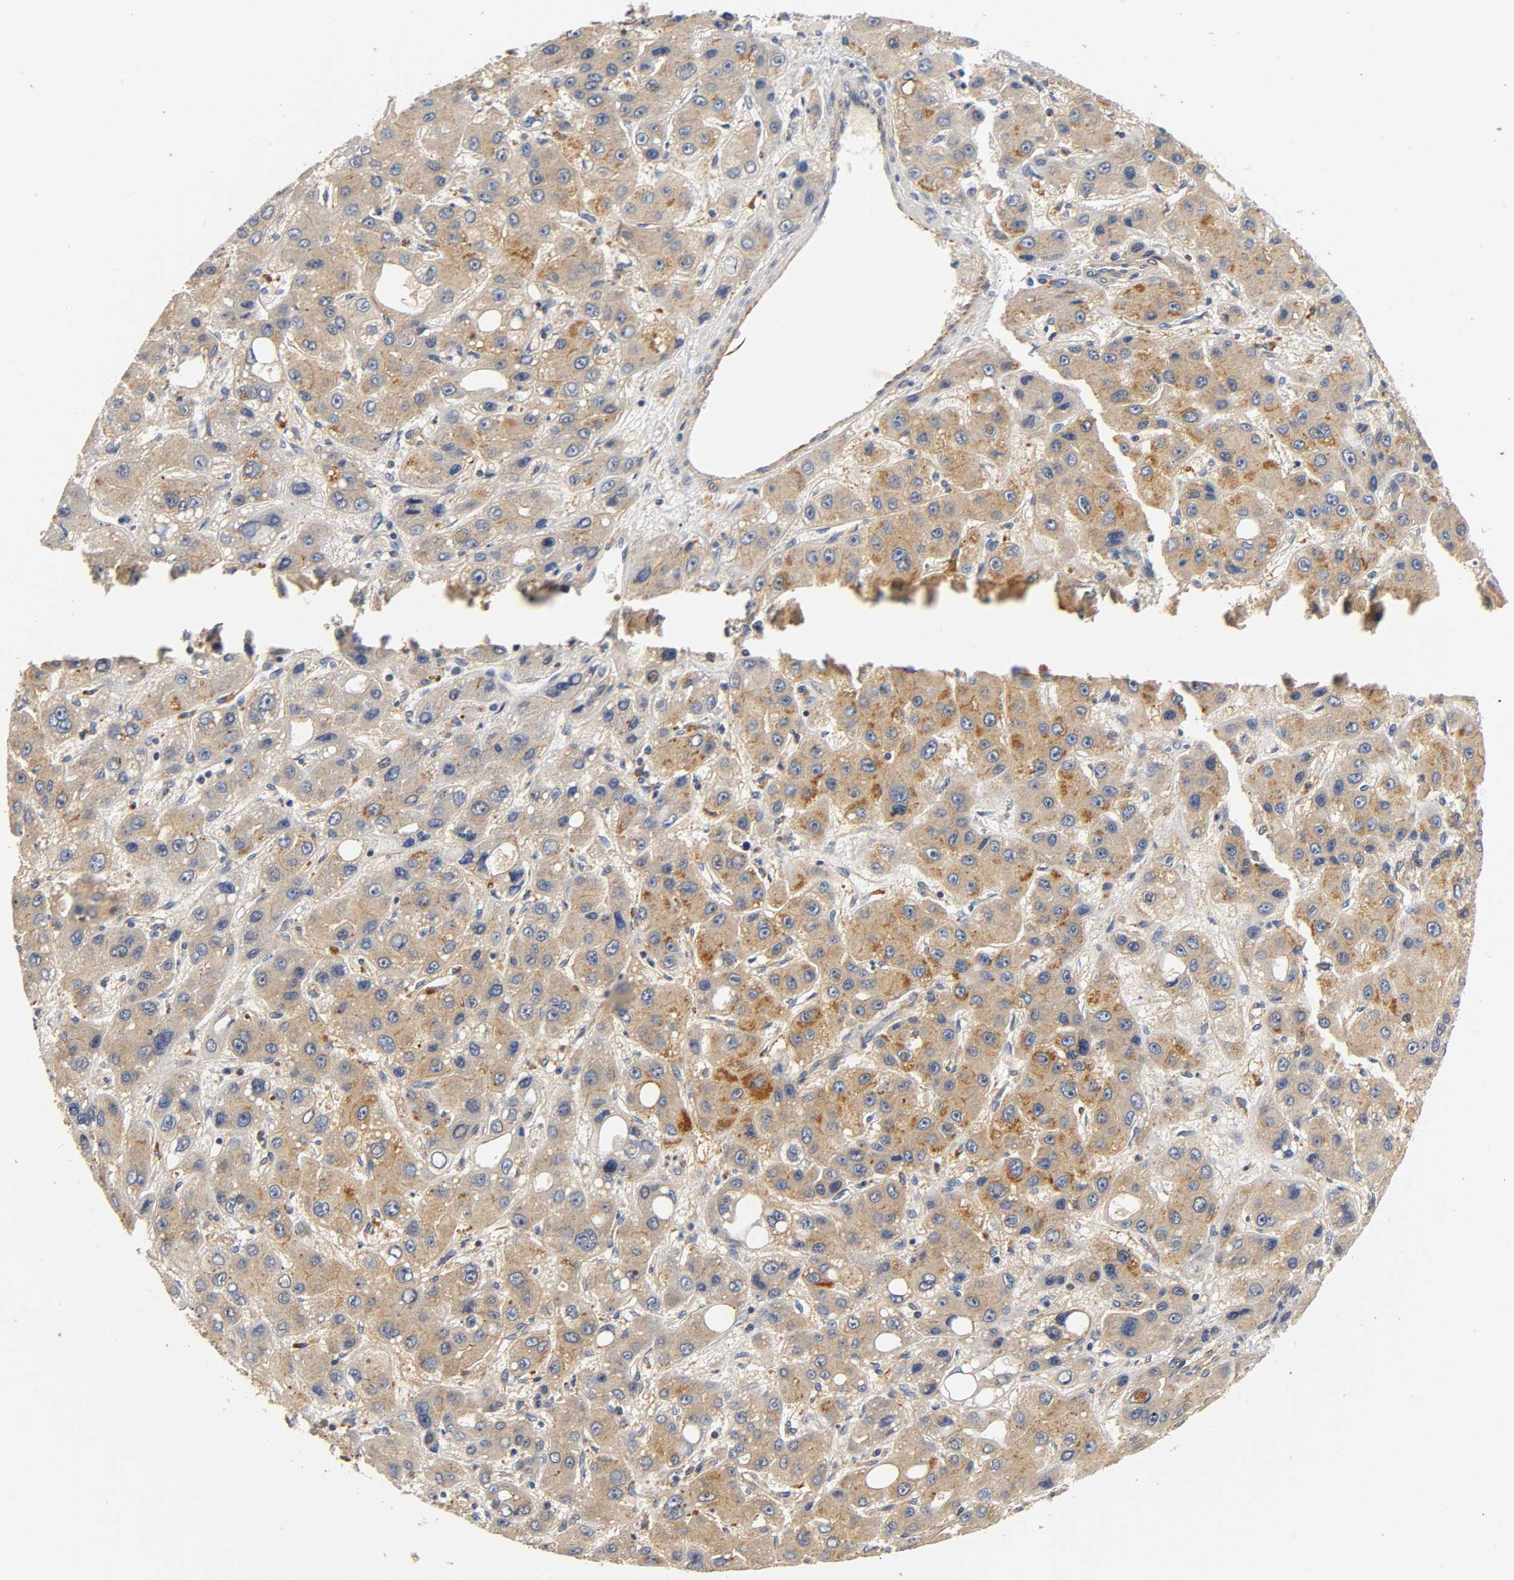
{"staining": {"intensity": "moderate", "quantity": ">75%", "location": "cytoplasmic/membranous"}, "tissue": "liver cancer", "cell_type": "Tumor cells", "image_type": "cancer", "snomed": [{"axis": "morphology", "description": "Carcinoma, Hepatocellular, NOS"}, {"axis": "topography", "description": "Liver"}], "caption": "Protein expression analysis of human liver hepatocellular carcinoma reveals moderate cytoplasmic/membranous expression in approximately >75% of tumor cells.", "gene": "SCAP", "patient": {"sex": "male", "age": 55}}